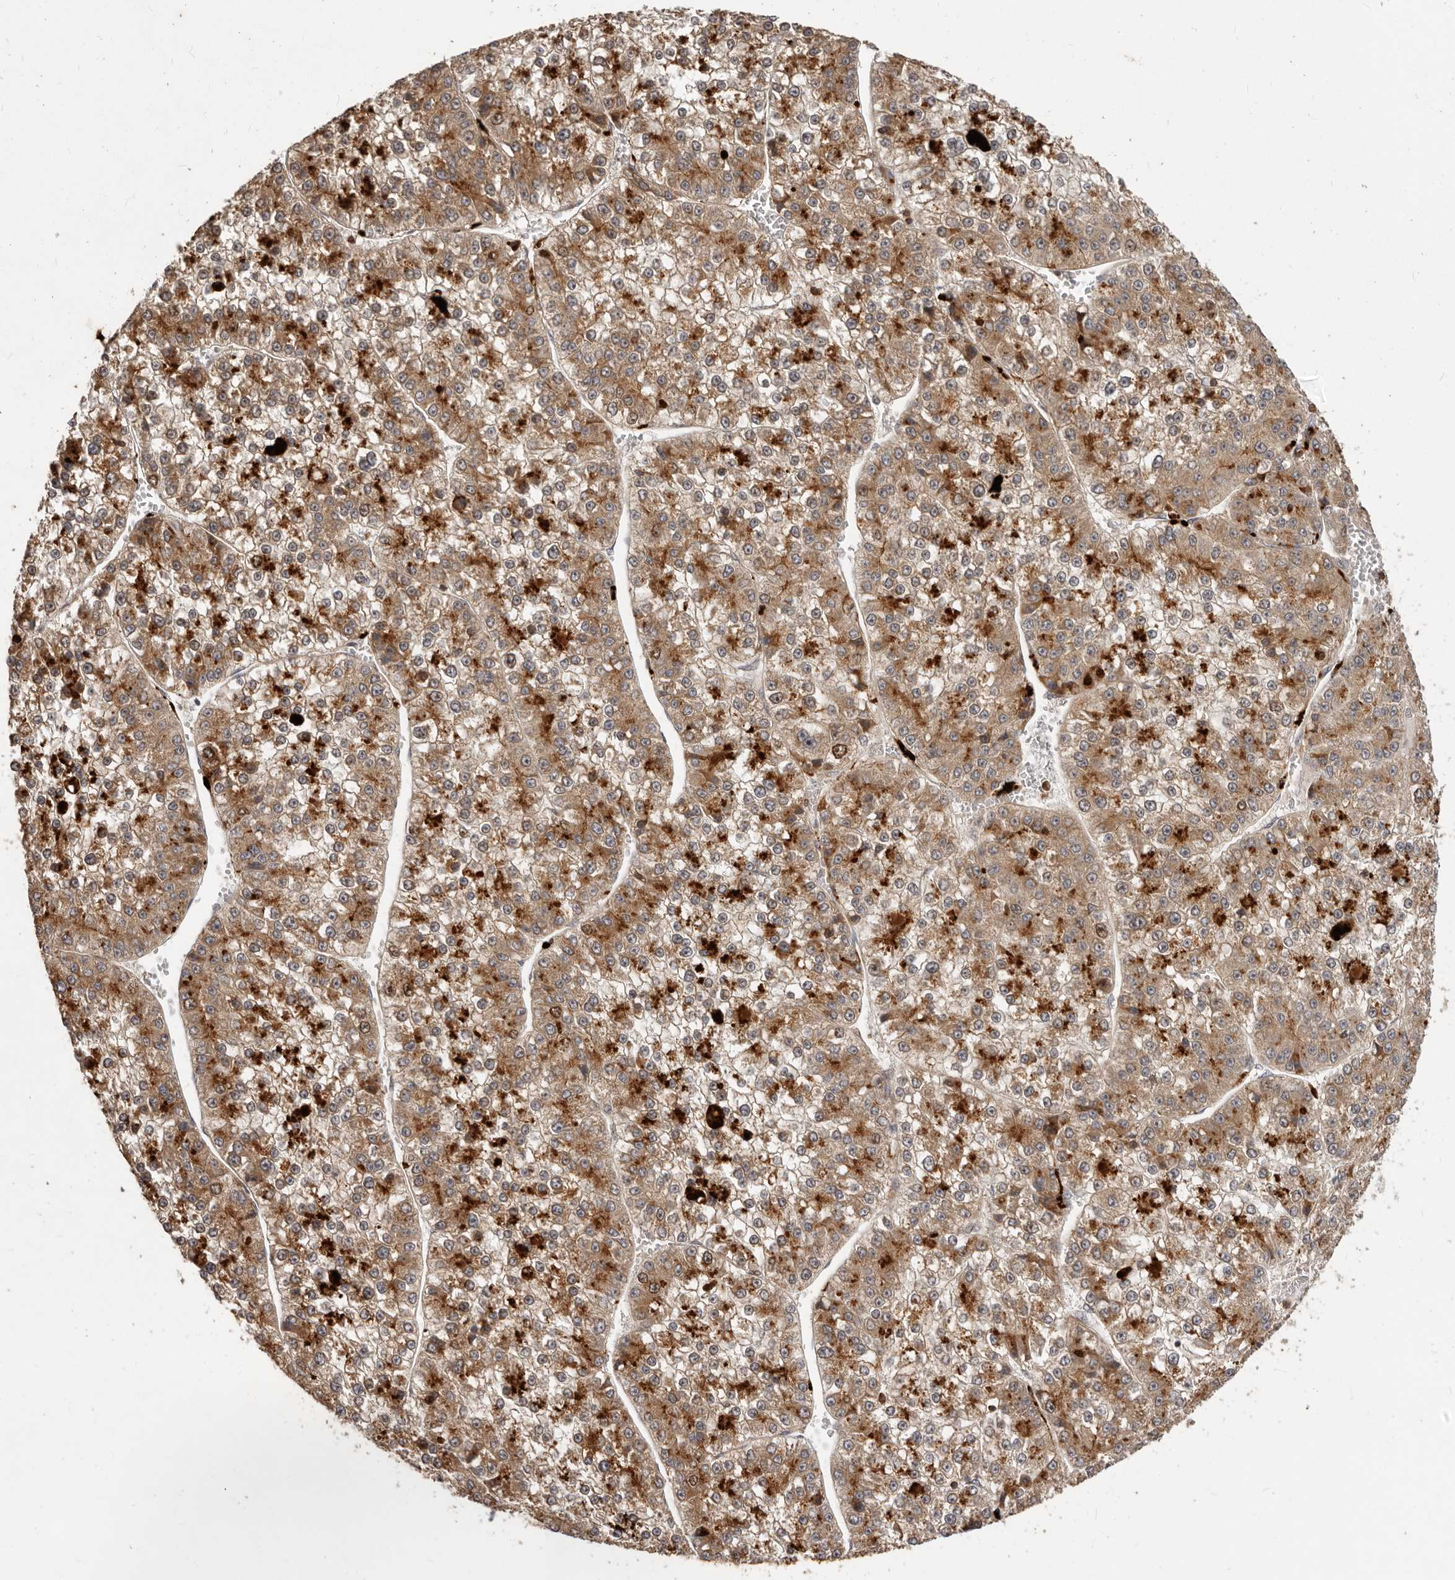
{"staining": {"intensity": "strong", "quantity": ">75%", "location": "cytoplasmic/membranous"}, "tissue": "liver cancer", "cell_type": "Tumor cells", "image_type": "cancer", "snomed": [{"axis": "morphology", "description": "Carcinoma, Hepatocellular, NOS"}, {"axis": "topography", "description": "Liver"}], "caption": "Immunohistochemistry (IHC) photomicrograph of neoplastic tissue: human liver cancer (hepatocellular carcinoma) stained using immunohistochemistry (IHC) shows high levels of strong protein expression localized specifically in the cytoplasmic/membranous of tumor cells, appearing as a cytoplasmic/membranous brown color.", "gene": "RNF187", "patient": {"sex": "female", "age": 73}}